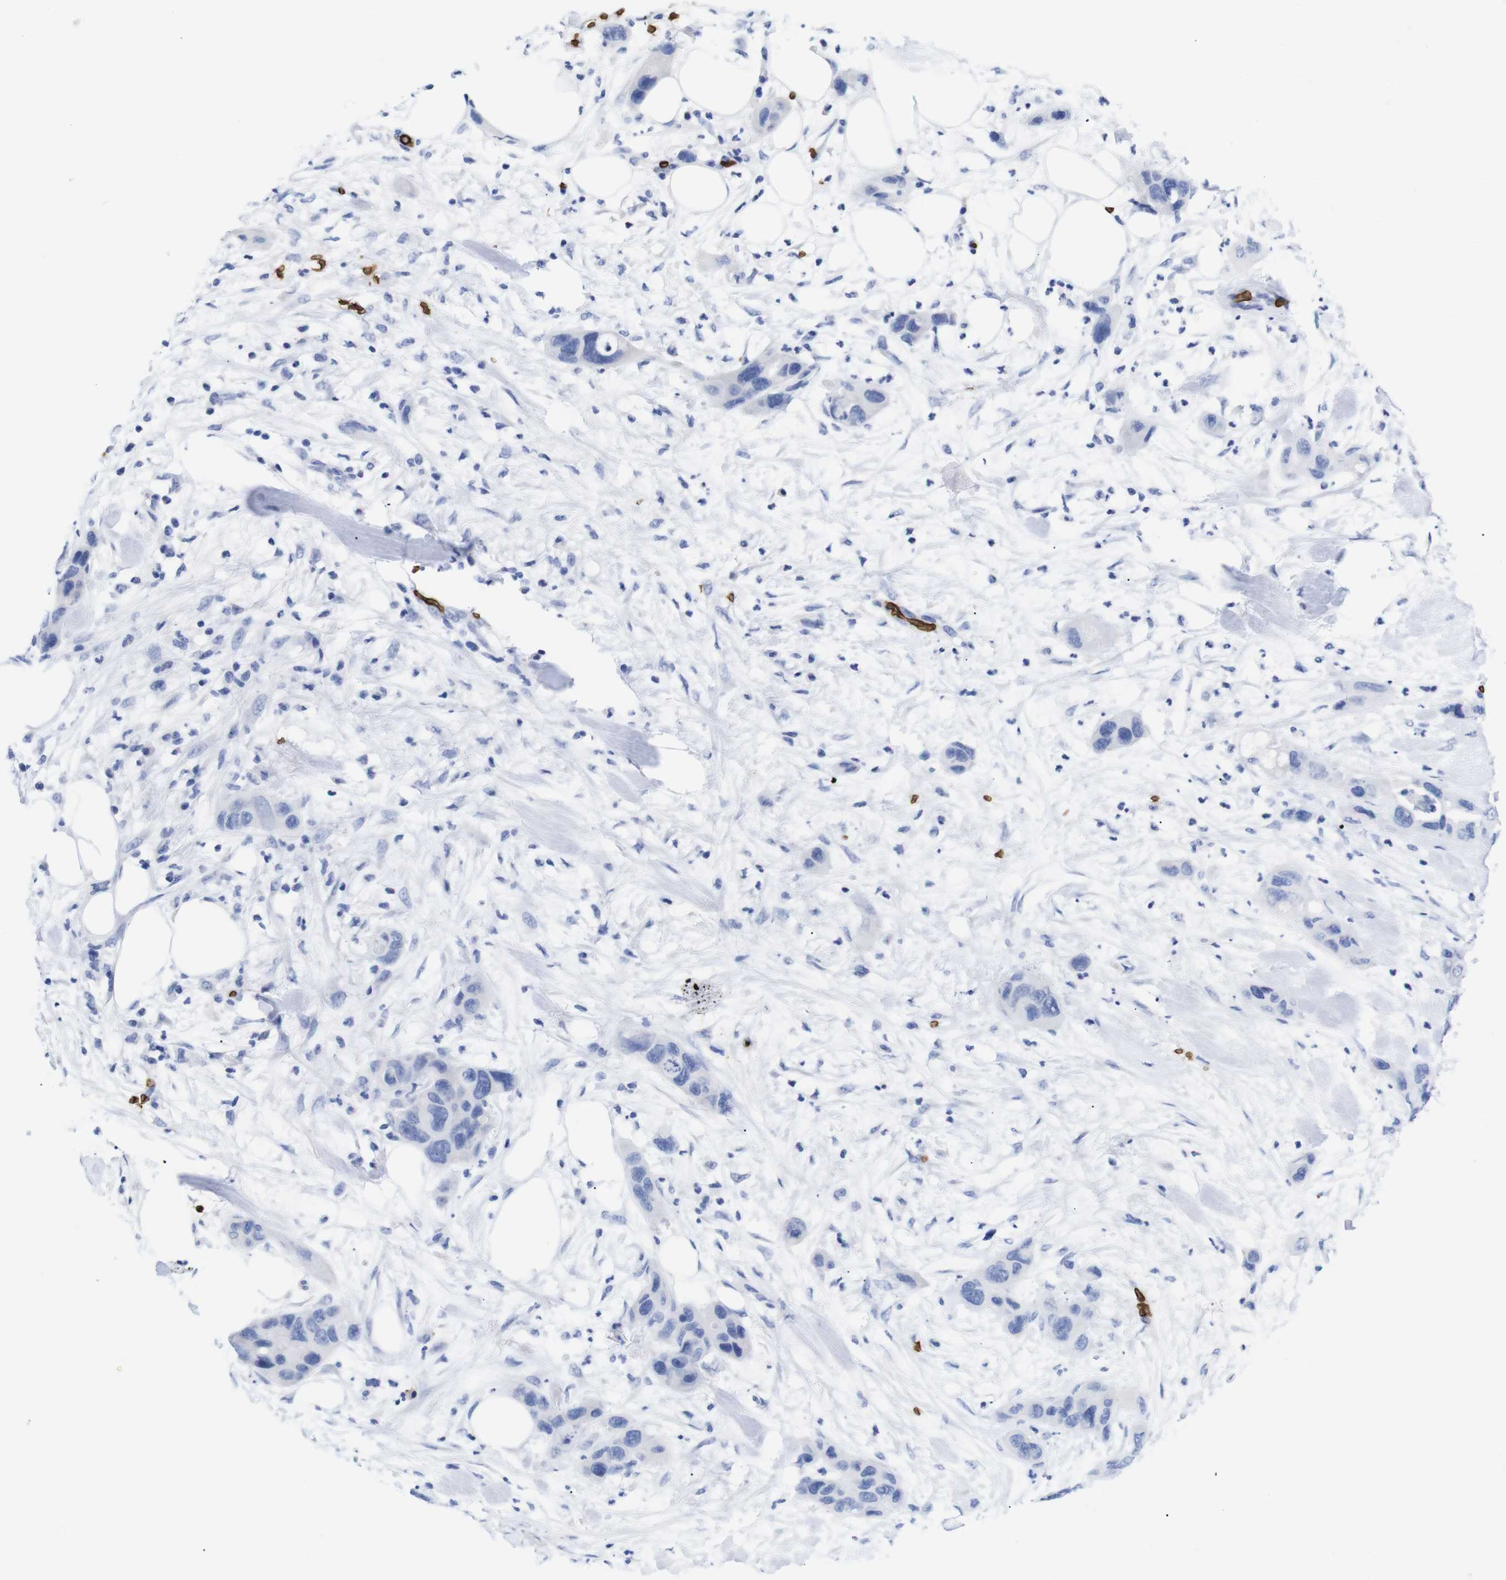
{"staining": {"intensity": "negative", "quantity": "none", "location": "none"}, "tissue": "pancreatic cancer", "cell_type": "Tumor cells", "image_type": "cancer", "snomed": [{"axis": "morphology", "description": "Adenocarcinoma, NOS"}, {"axis": "topography", "description": "Pancreas"}], "caption": "High power microscopy micrograph of an immunohistochemistry histopathology image of pancreatic adenocarcinoma, revealing no significant expression in tumor cells.", "gene": "S1PR2", "patient": {"sex": "female", "age": 71}}